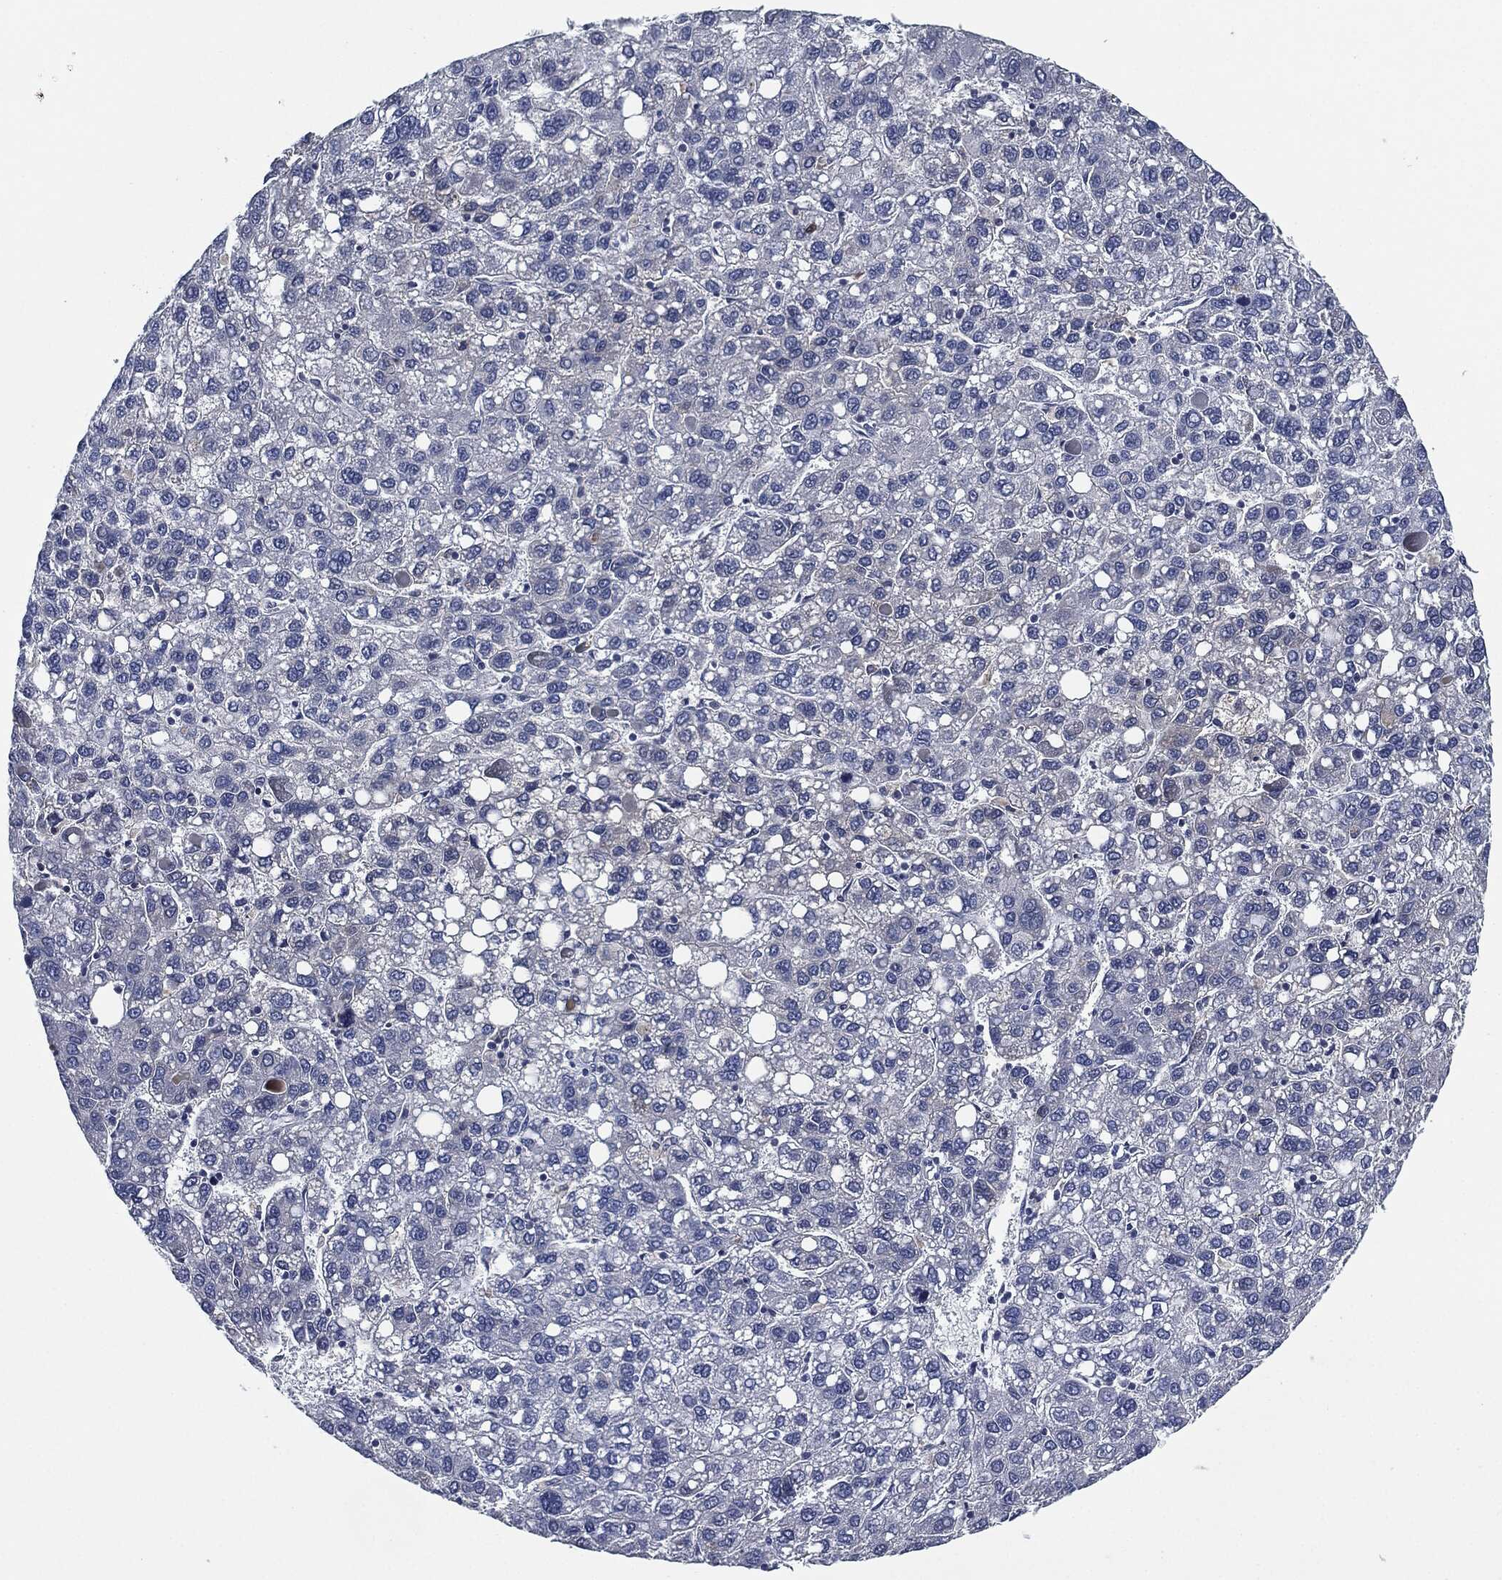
{"staining": {"intensity": "negative", "quantity": "none", "location": "none"}, "tissue": "liver cancer", "cell_type": "Tumor cells", "image_type": "cancer", "snomed": [{"axis": "morphology", "description": "Carcinoma, Hepatocellular, NOS"}, {"axis": "topography", "description": "Liver"}], "caption": "A photomicrograph of human liver cancer is negative for staining in tumor cells.", "gene": "IL2RG", "patient": {"sex": "female", "age": 82}}